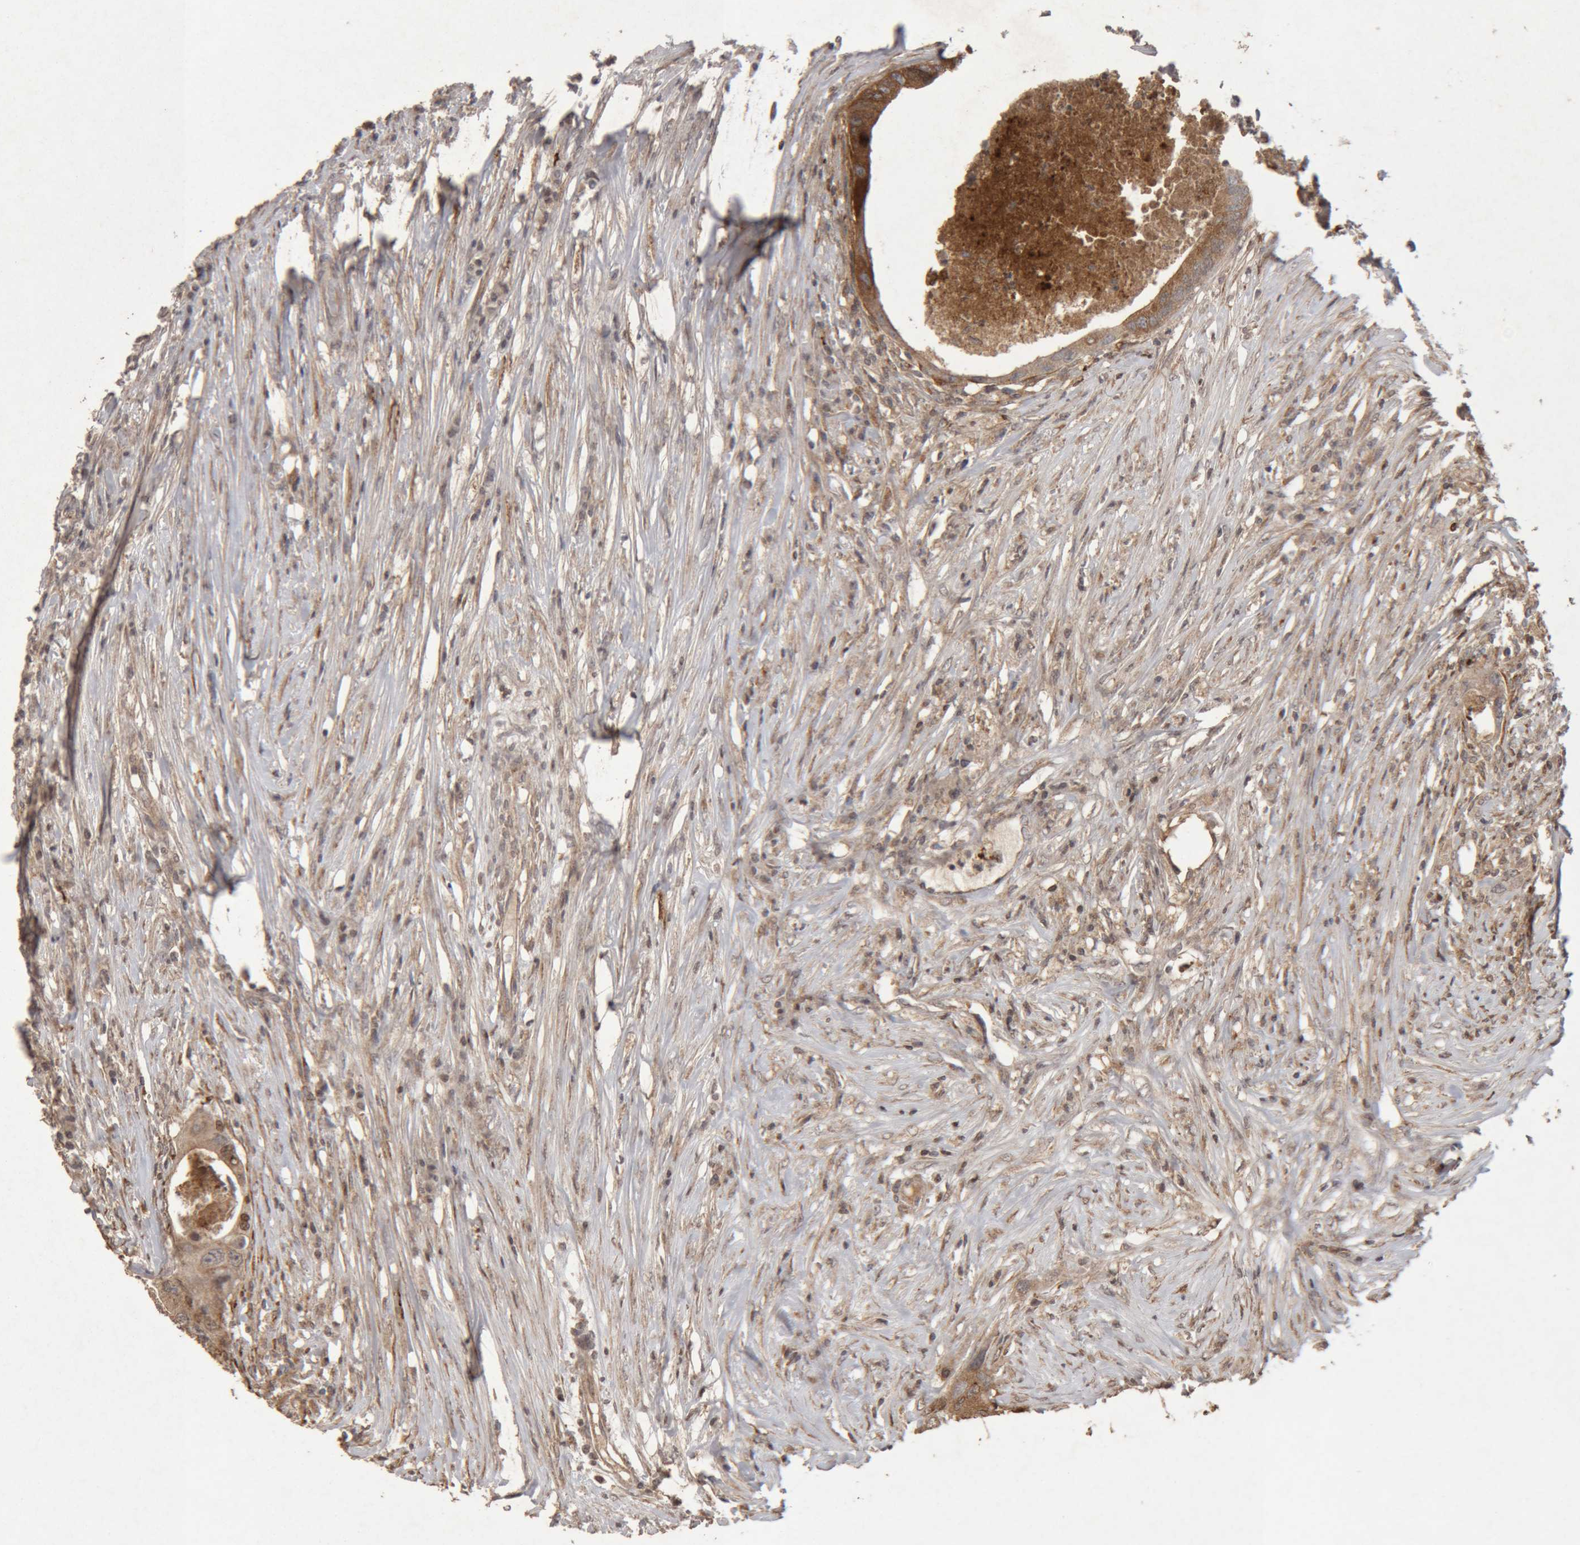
{"staining": {"intensity": "moderate", "quantity": ">75%", "location": "cytoplasmic/membranous"}, "tissue": "colorectal cancer", "cell_type": "Tumor cells", "image_type": "cancer", "snomed": [{"axis": "morphology", "description": "Adenocarcinoma, NOS"}, {"axis": "topography", "description": "Colon"}], "caption": "Immunohistochemical staining of colorectal adenocarcinoma exhibits moderate cytoplasmic/membranous protein staining in approximately >75% of tumor cells. (DAB (3,3'-diaminobenzidine) IHC, brown staining for protein, blue staining for nuclei).", "gene": "MEP1A", "patient": {"sex": "male", "age": 71}}